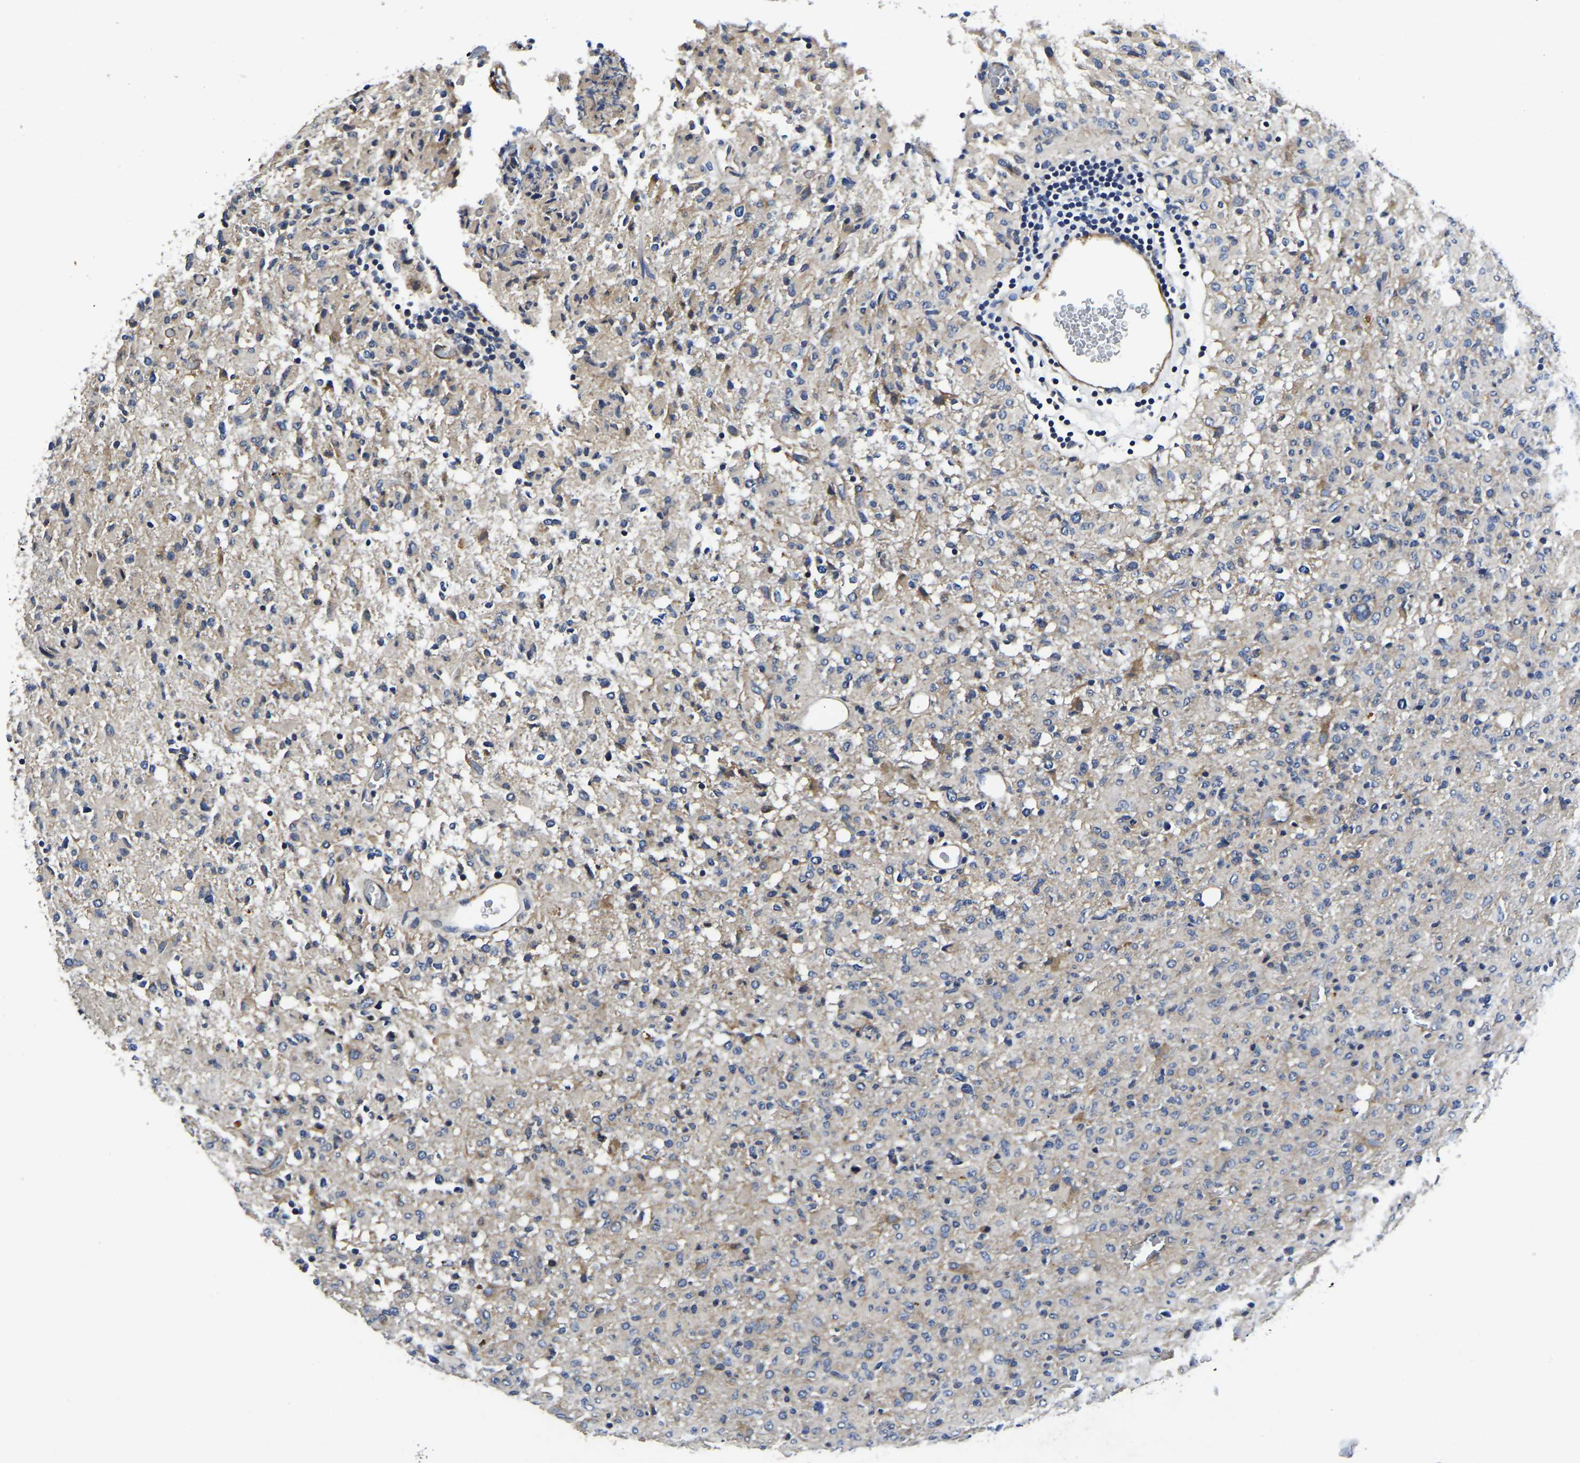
{"staining": {"intensity": "weak", "quantity": "<25%", "location": "cytoplasmic/membranous"}, "tissue": "glioma", "cell_type": "Tumor cells", "image_type": "cancer", "snomed": [{"axis": "morphology", "description": "Glioma, malignant, High grade"}, {"axis": "topography", "description": "Brain"}], "caption": "Malignant glioma (high-grade) was stained to show a protein in brown. There is no significant expression in tumor cells. (DAB IHC with hematoxylin counter stain).", "gene": "KCTD17", "patient": {"sex": "female", "age": 57}}